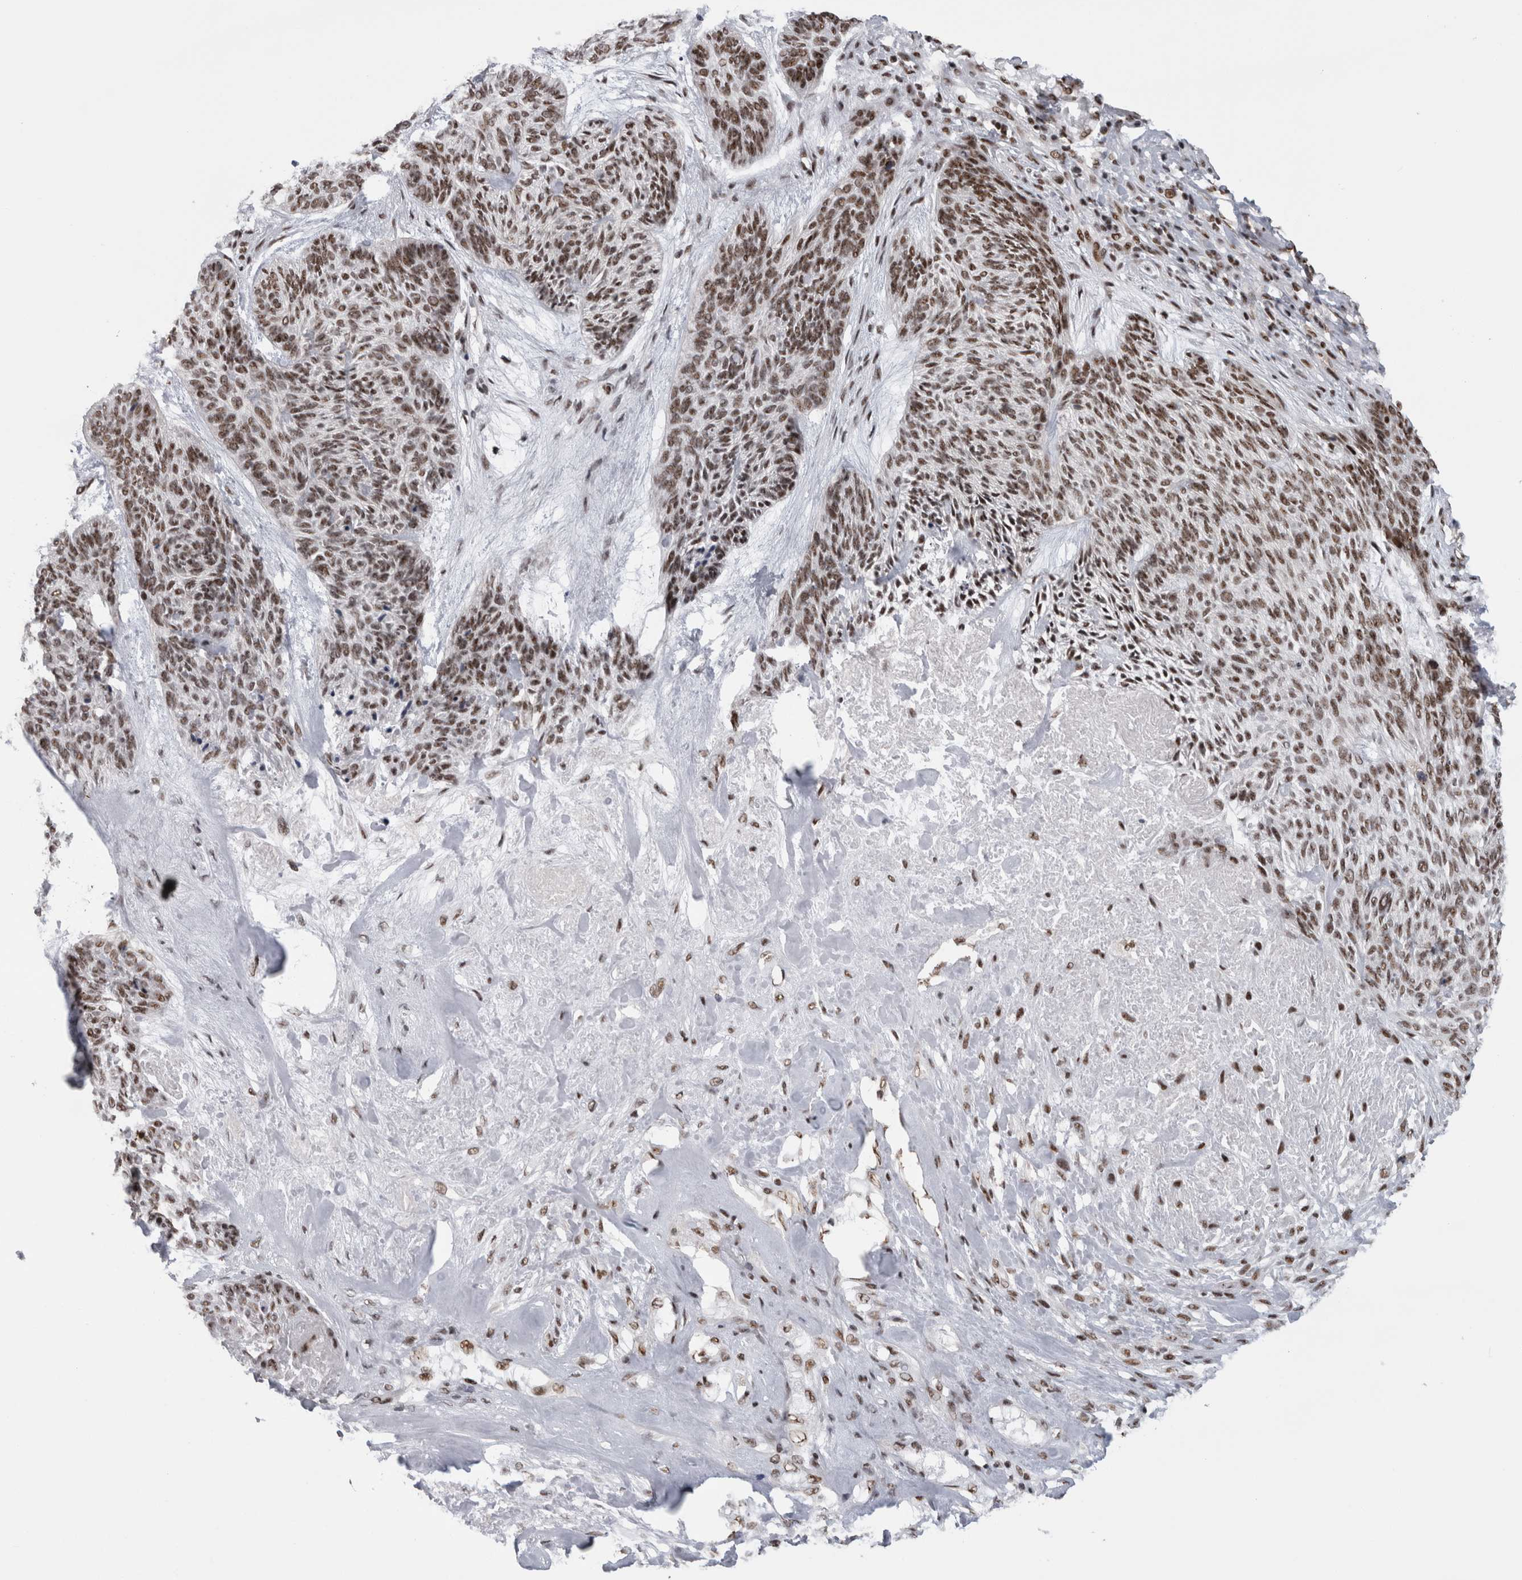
{"staining": {"intensity": "moderate", "quantity": ">75%", "location": "nuclear"}, "tissue": "skin cancer", "cell_type": "Tumor cells", "image_type": "cancer", "snomed": [{"axis": "morphology", "description": "Basal cell carcinoma"}, {"axis": "topography", "description": "Skin"}], "caption": "Moderate nuclear protein positivity is appreciated in approximately >75% of tumor cells in basal cell carcinoma (skin).", "gene": "CDK11A", "patient": {"sex": "male", "age": 55}}